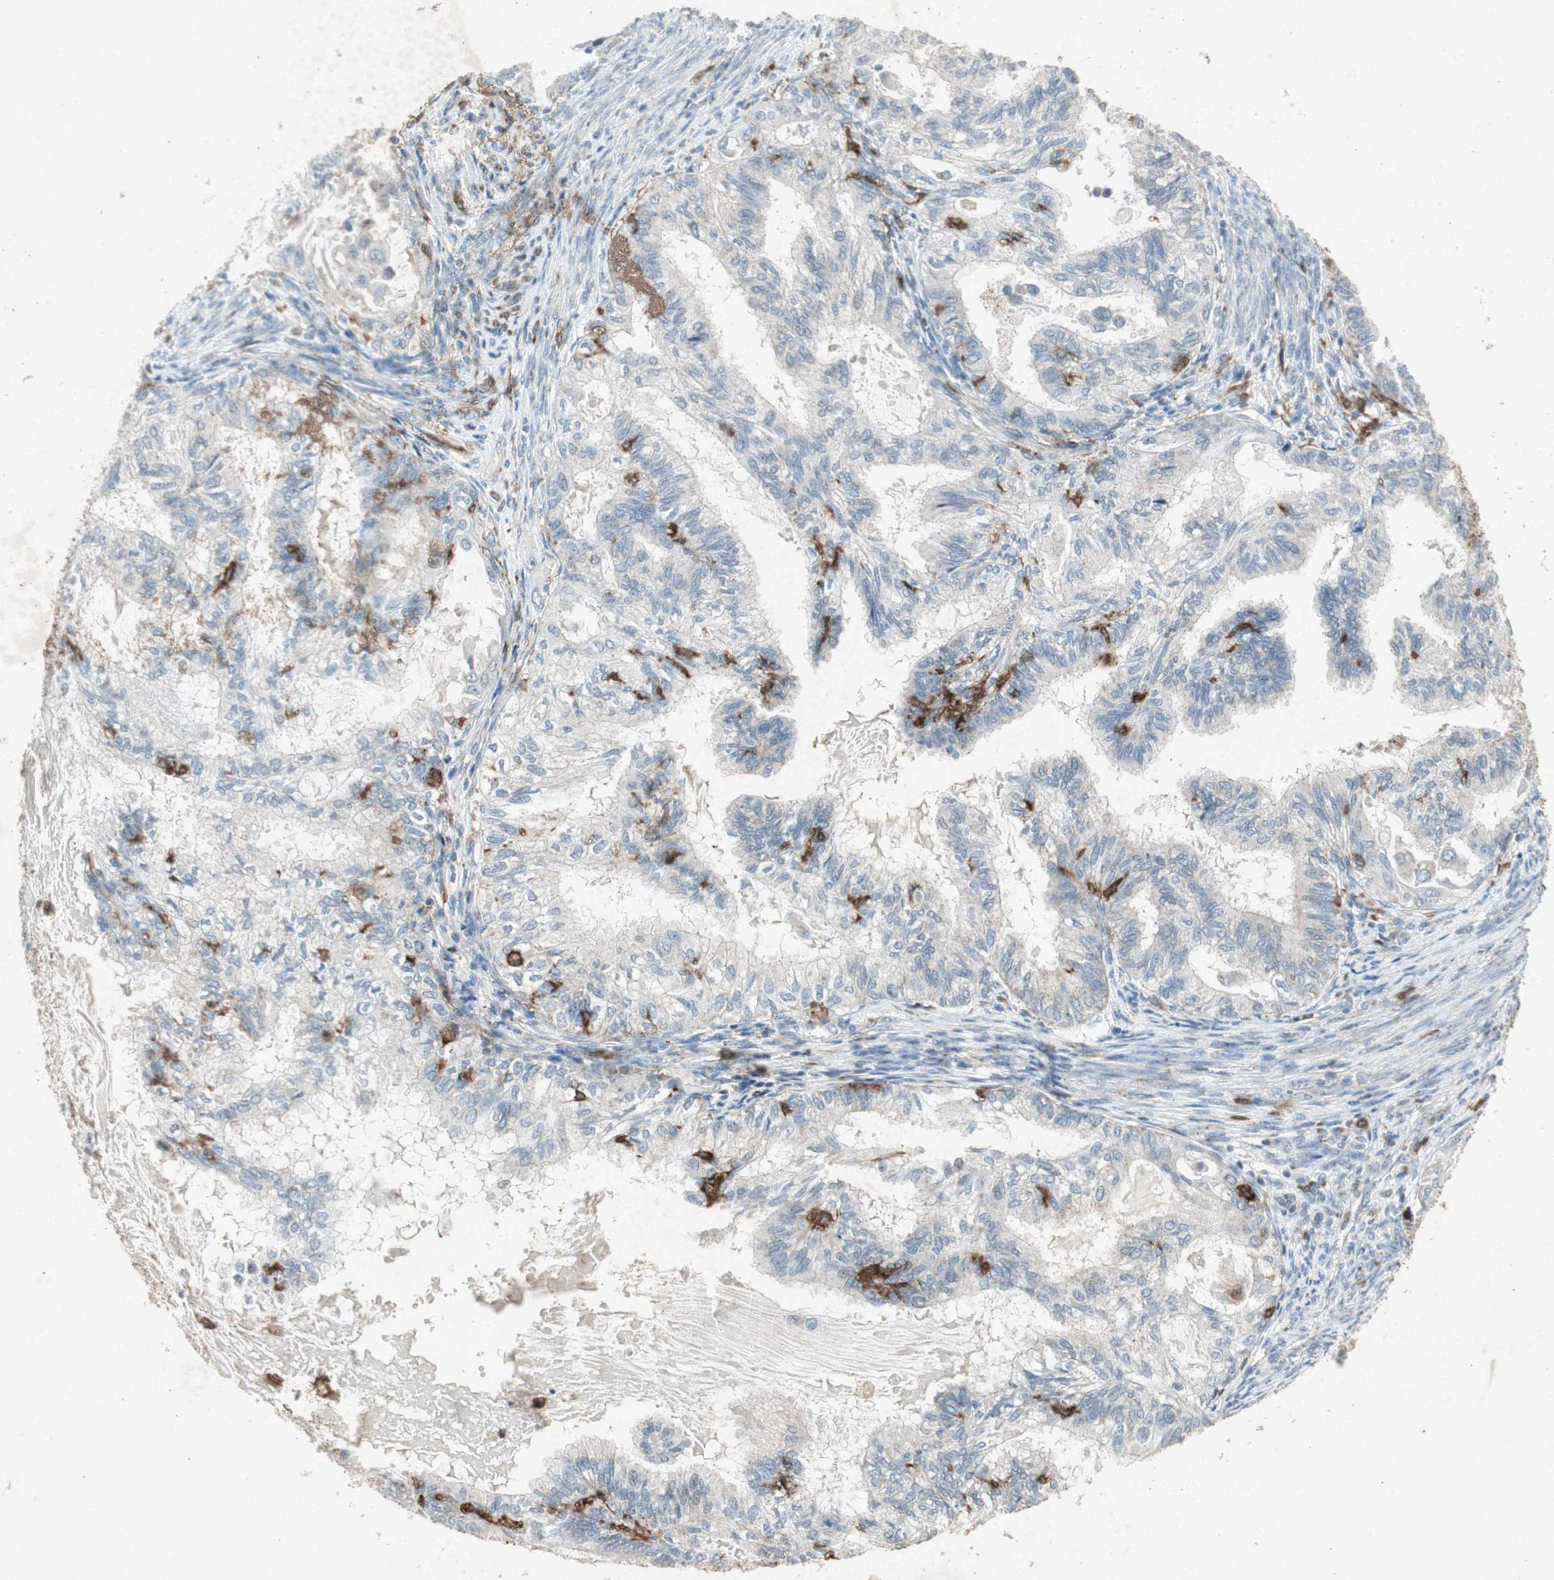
{"staining": {"intensity": "negative", "quantity": "none", "location": "none"}, "tissue": "cervical cancer", "cell_type": "Tumor cells", "image_type": "cancer", "snomed": [{"axis": "morphology", "description": "Normal tissue, NOS"}, {"axis": "morphology", "description": "Adenocarcinoma, NOS"}, {"axis": "topography", "description": "Cervix"}, {"axis": "topography", "description": "Endometrium"}], "caption": "Immunohistochemistry (IHC) photomicrograph of human adenocarcinoma (cervical) stained for a protein (brown), which displays no positivity in tumor cells. The staining was performed using DAB to visualize the protein expression in brown, while the nuclei were stained in blue with hematoxylin (Magnification: 20x).", "gene": "TYROBP", "patient": {"sex": "female", "age": 86}}